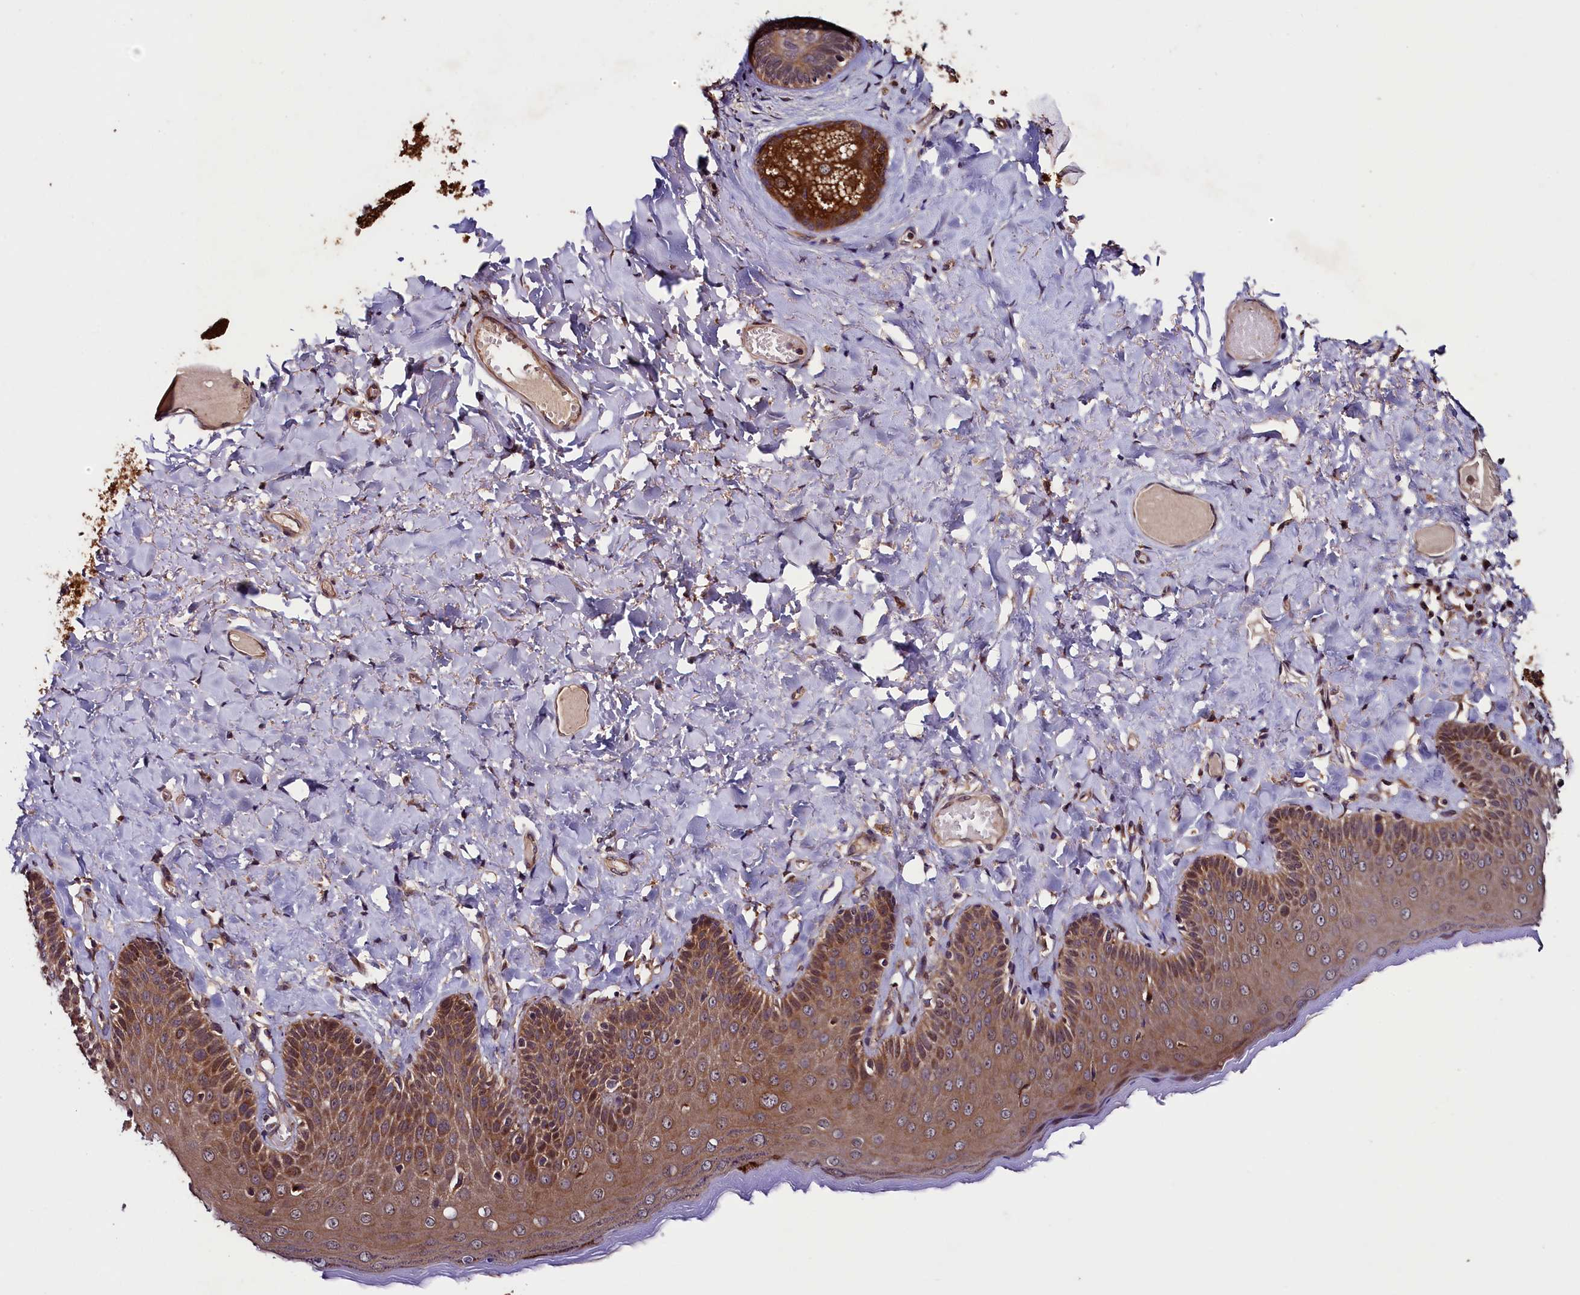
{"staining": {"intensity": "strong", "quantity": ">75%", "location": "cytoplasmic/membranous,nuclear"}, "tissue": "skin", "cell_type": "Epidermal cells", "image_type": "normal", "snomed": [{"axis": "morphology", "description": "Normal tissue, NOS"}, {"axis": "topography", "description": "Anal"}], "caption": "Protein staining demonstrates strong cytoplasmic/membranous,nuclear positivity in approximately >75% of epidermal cells in normal skin. The protein is stained brown, and the nuclei are stained in blue (DAB (3,3'-diaminobenzidine) IHC with brightfield microscopy, high magnification).", "gene": "BLTP3B", "patient": {"sex": "male", "age": 69}}